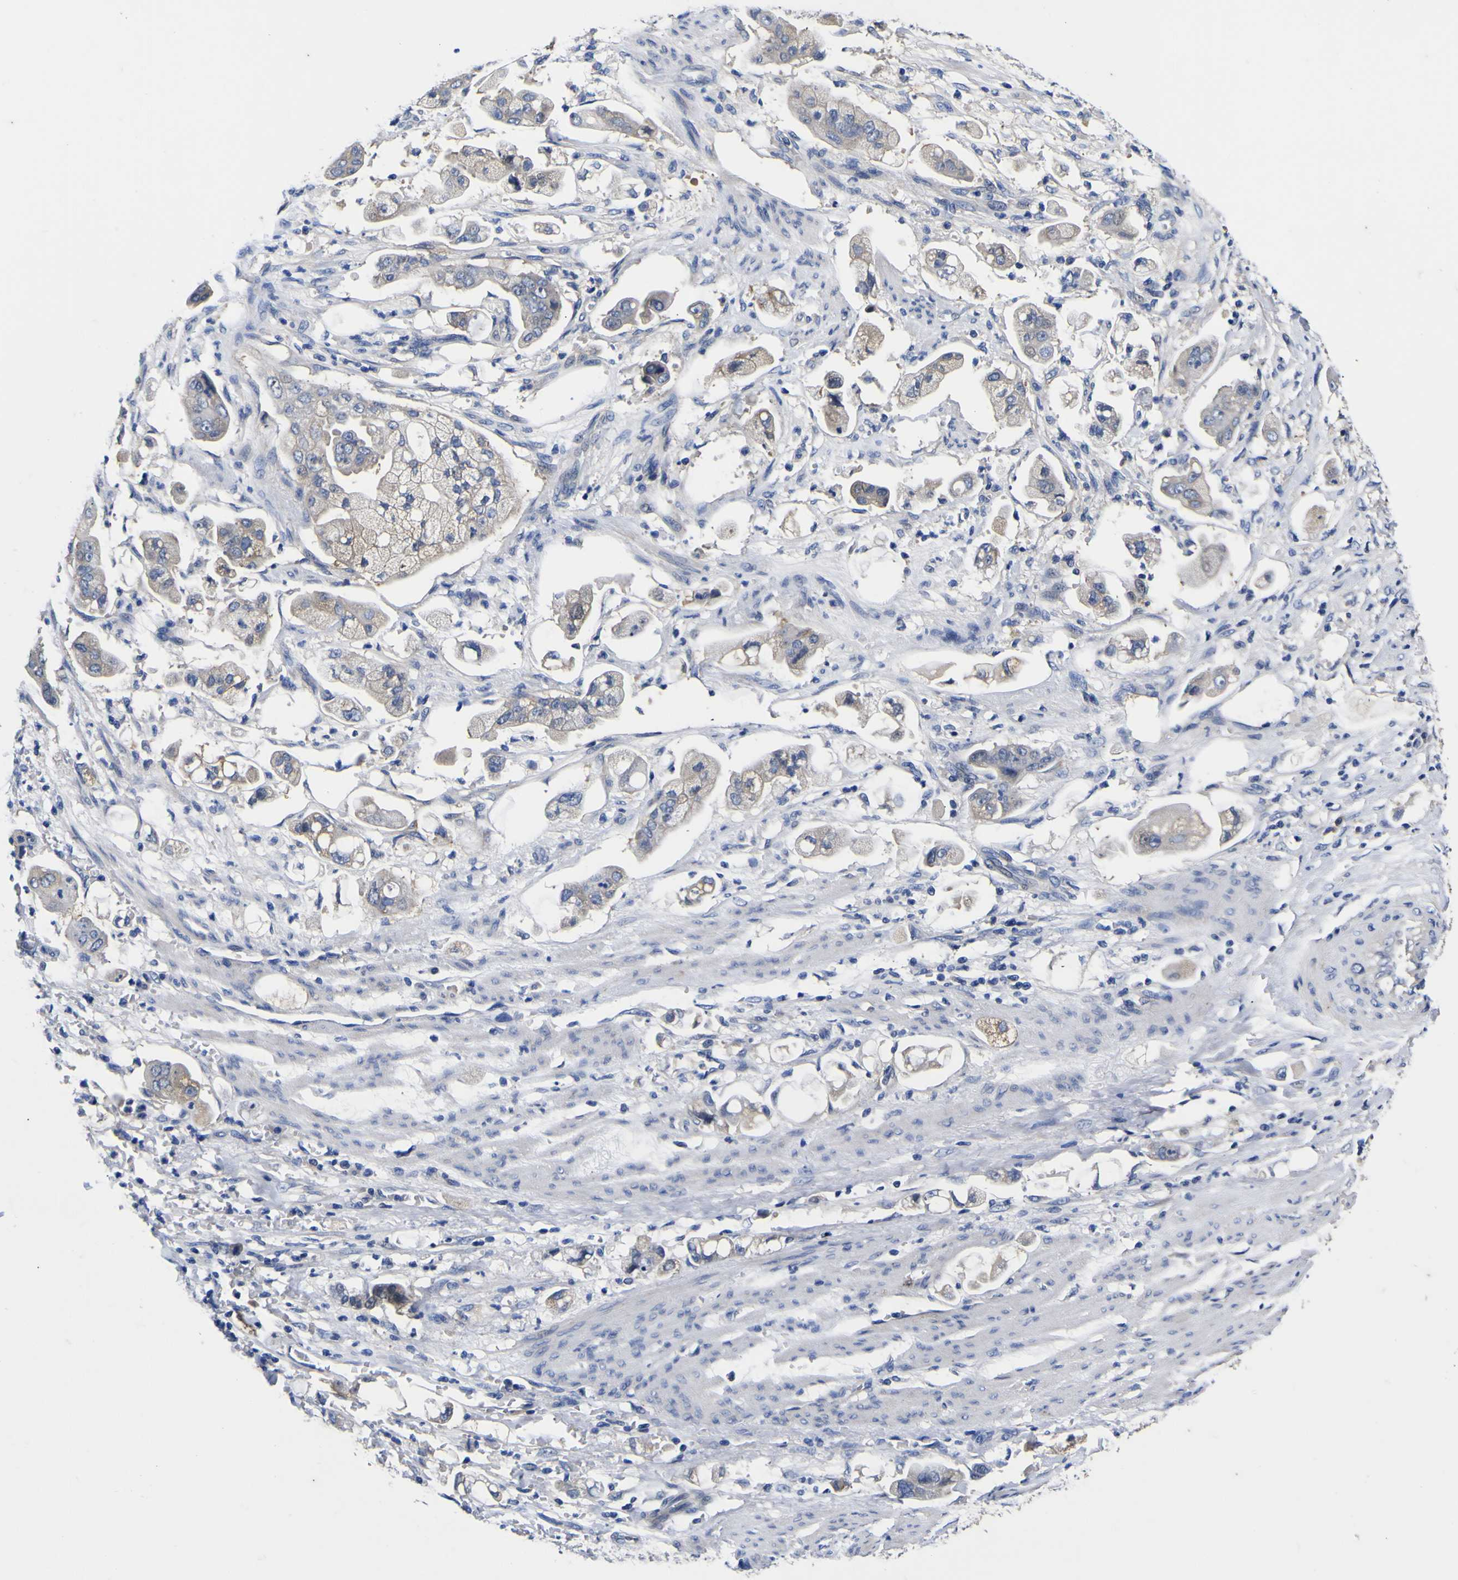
{"staining": {"intensity": "weak", "quantity": "<25%", "location": "cytoplasmic/membranous"}, "tissue": "stomach cancer", "cell_type": "Tumor cells", "image_type": "cancer", "snomed": [{"axis": "morphology", "description": "Adenocarcinoma, NOS"}, {"axis": "topography", "description": "Stomach"}], "caption": "High power microscopy image of an immunohistochemistry (IHC) micrograph of stomach adenocarcinoma, revealing no significant expression in tumor cells.", "gene": "VASN", "patient": {"sex": "male", "age": 62}}